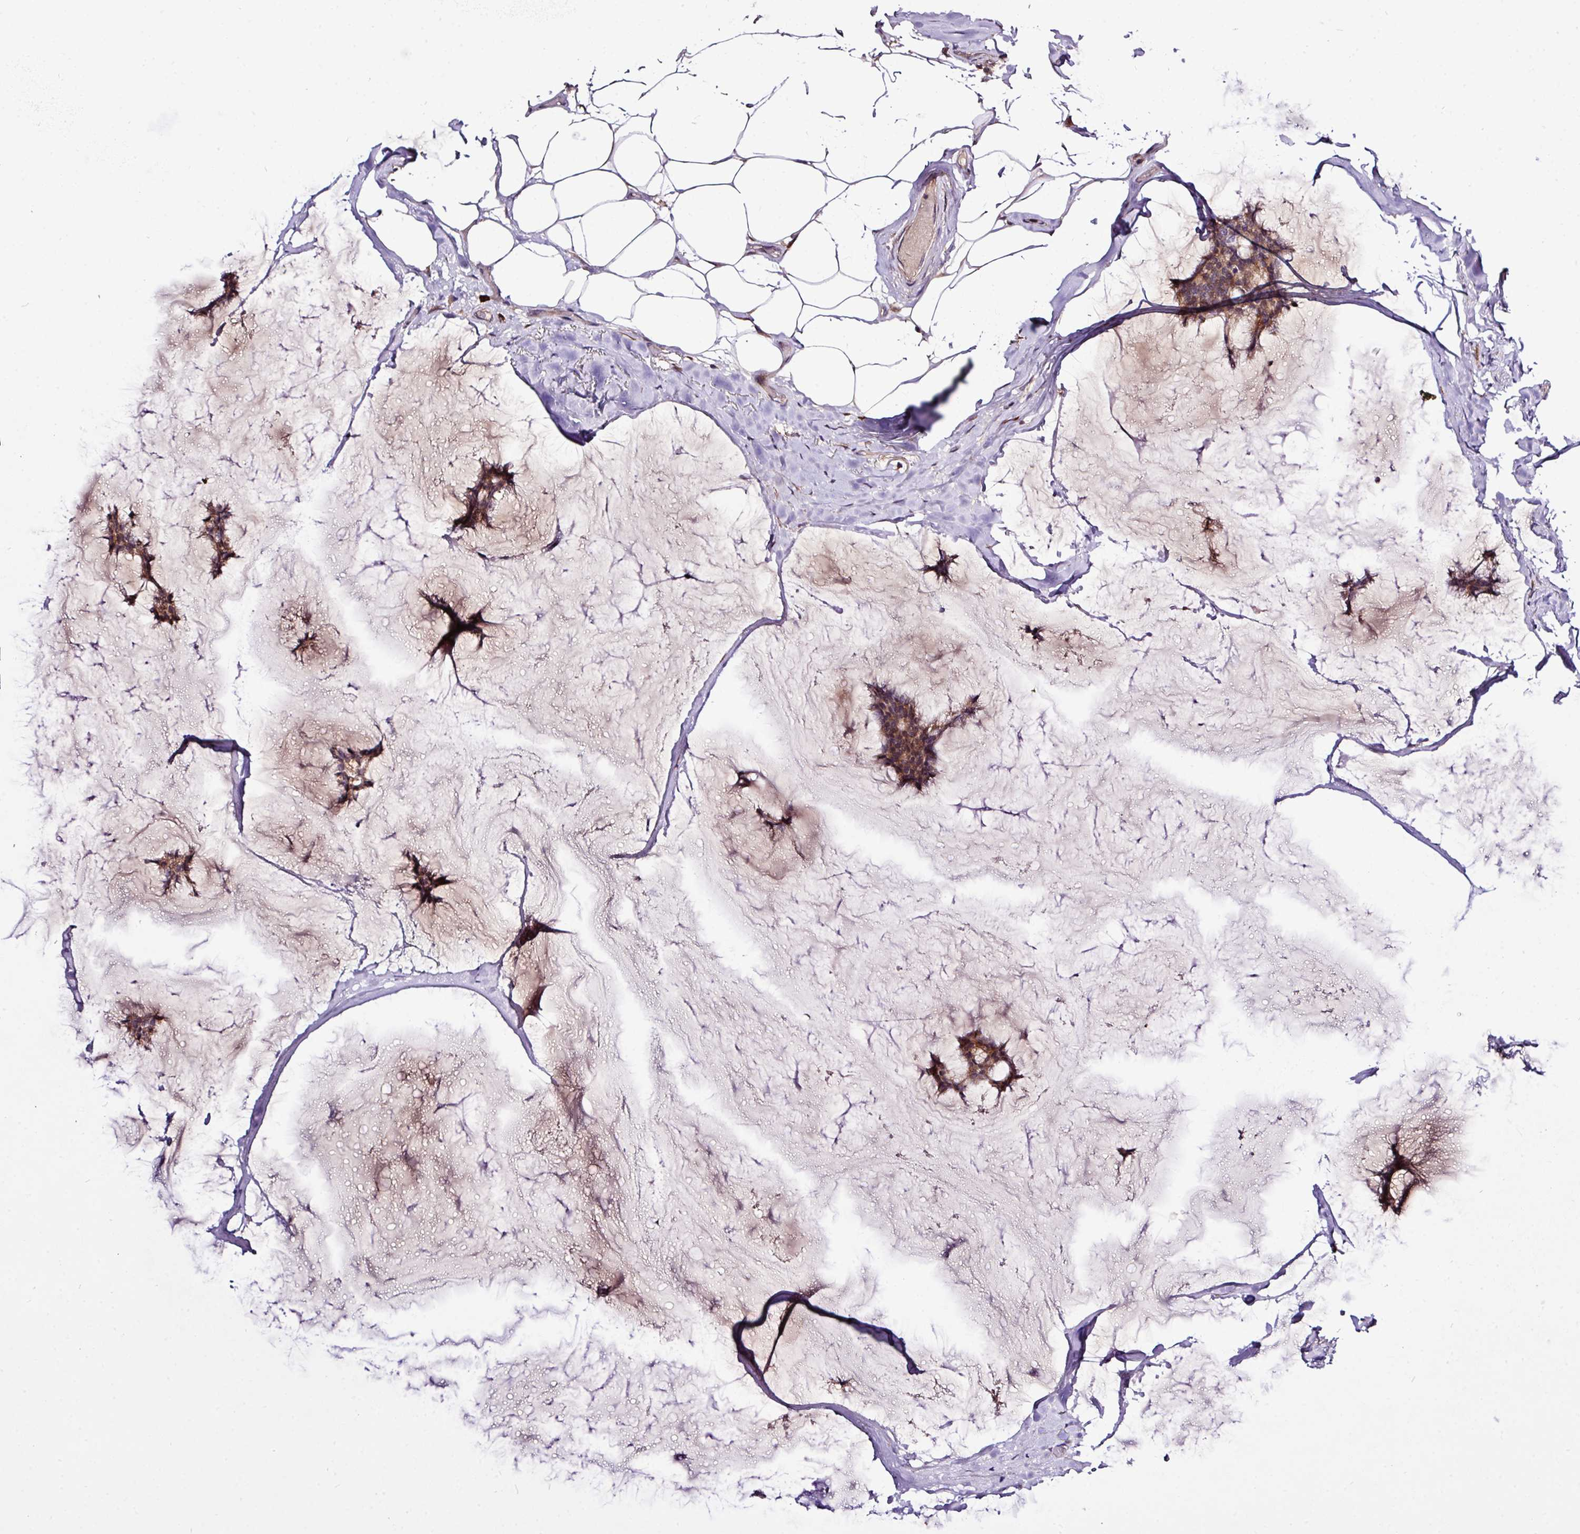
{"staining": {"intensity": "moderate", "quantity": ">75%", "location": "cytoplasmic/membranous"}, "tissue": "breast cancer", "cell_type": "Tumor cells", "image_type": "cancer", "snomed": [{"axis": "morphology", "description": "Duct carcinoma"}, {"axis": "topography", "description": "Breast"}], "caption": "Immunohistochemistry of infiltrating ductal carcinoma (breast) reveals medium levels of moderate cytoplasmic/membranous positivity in about >75% of tumor cells. The staining is performed using DAB (3,3'-diaminobenzidine) brown chromogen to label protein expression. The nuclei are counter-stained blue using hematoxylin.", "gene": "TM2D2", "patient": {"sex": "female", "age": 93}}